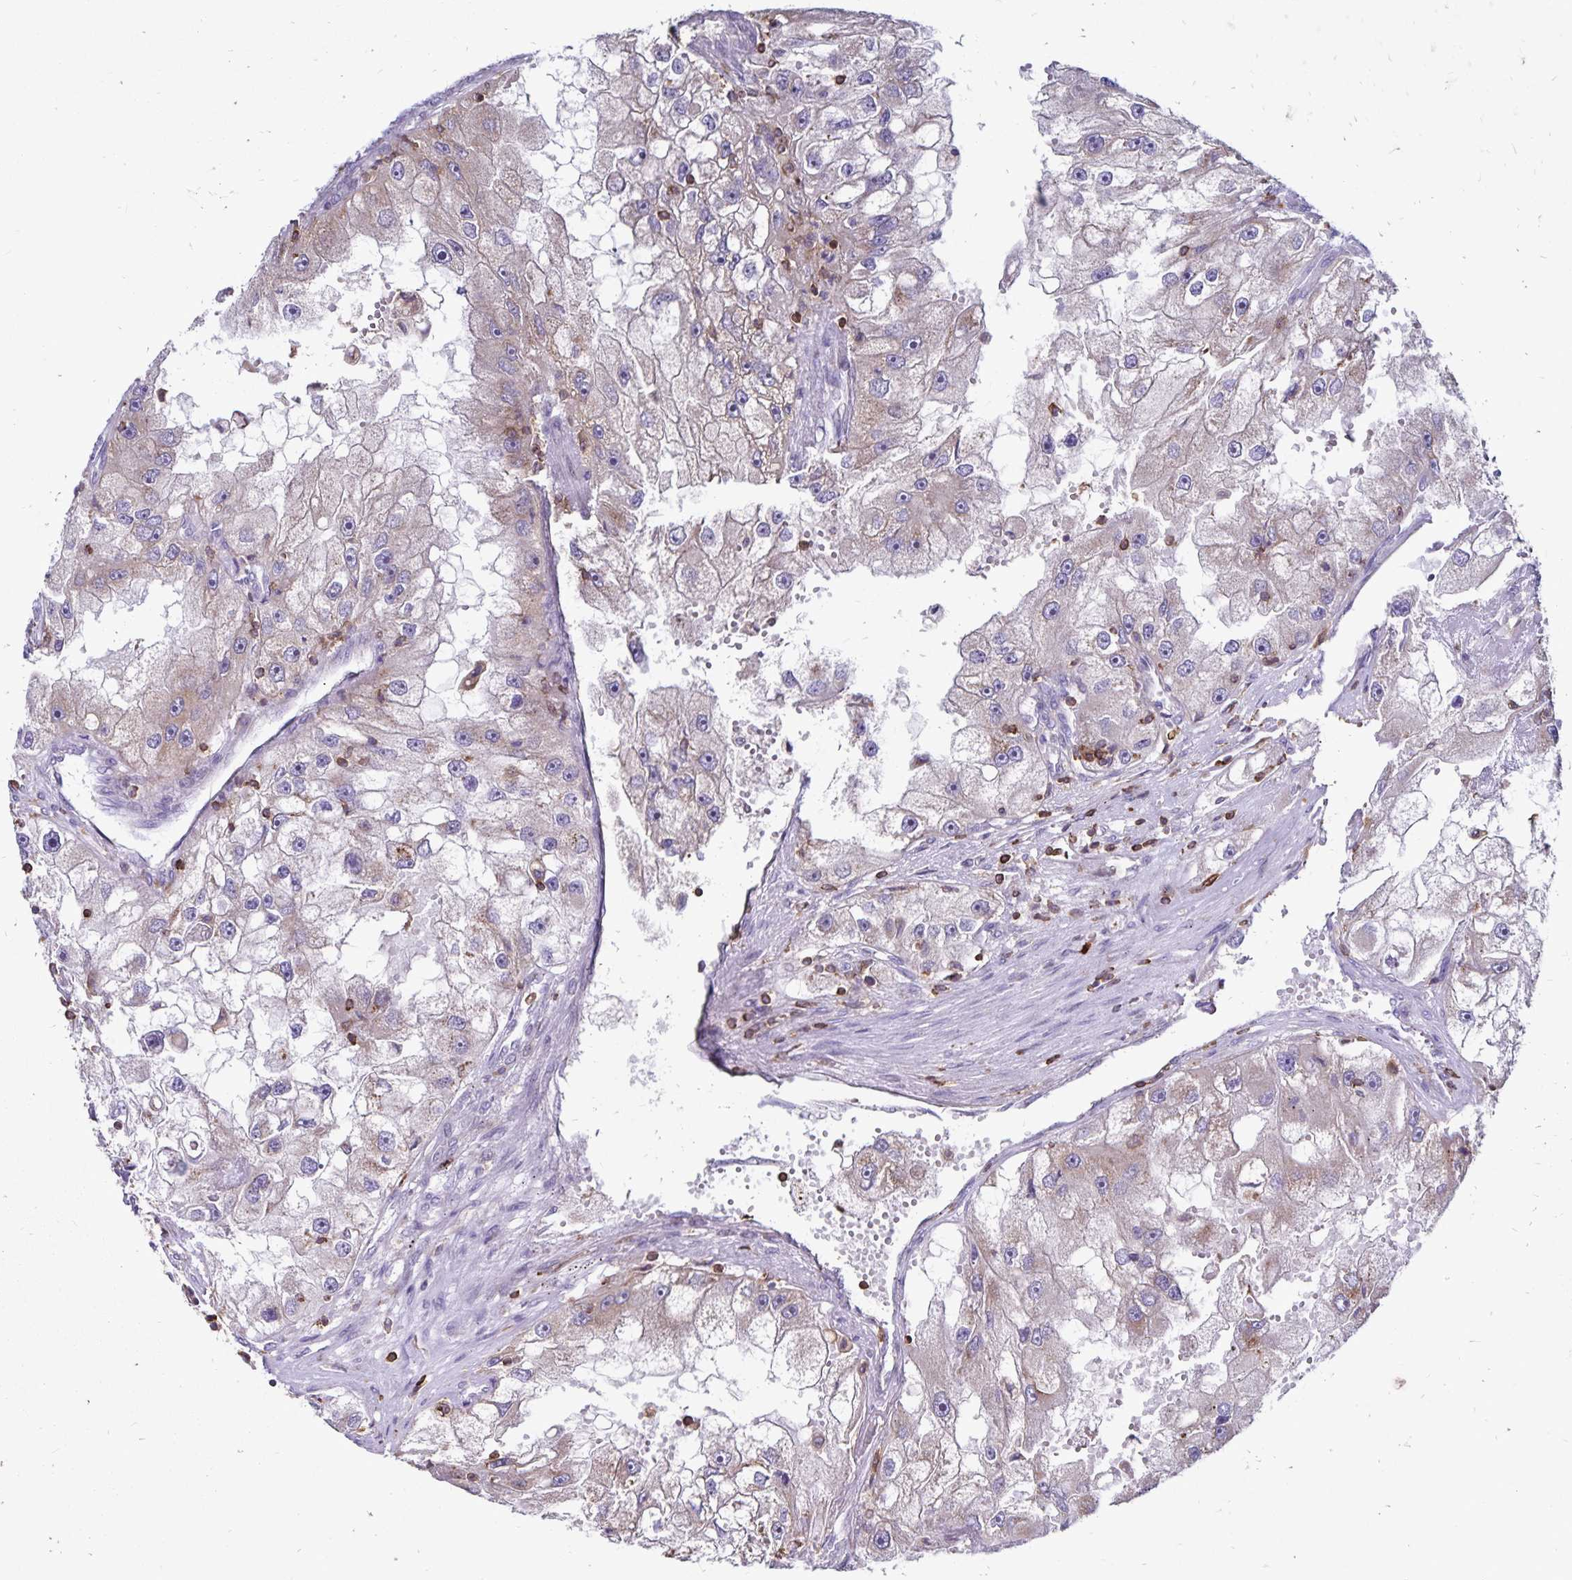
{"staining": {"intensity": "weak", "quantity": "25%-75%", "location": "cytoplasmic/membranous"}, "tissue": "renal cancer", "cell_type": "Tumor cells", "image_type": "cancer", "snomed": [{"axis": "morphology", "description": "Adenocarcinoma, NOS"}, {"axis": "topography", "description": "Kidney"}], "caption": "This micrograph demonstrates immunohistochemistry staining of adenocarcinoma (renal), with low weak cytoplasmic/membranous positivity in approximately 25%-75% of tumor cells.", "gene": "NAGPA", "patient": {"sex": "male", "age": 63}}